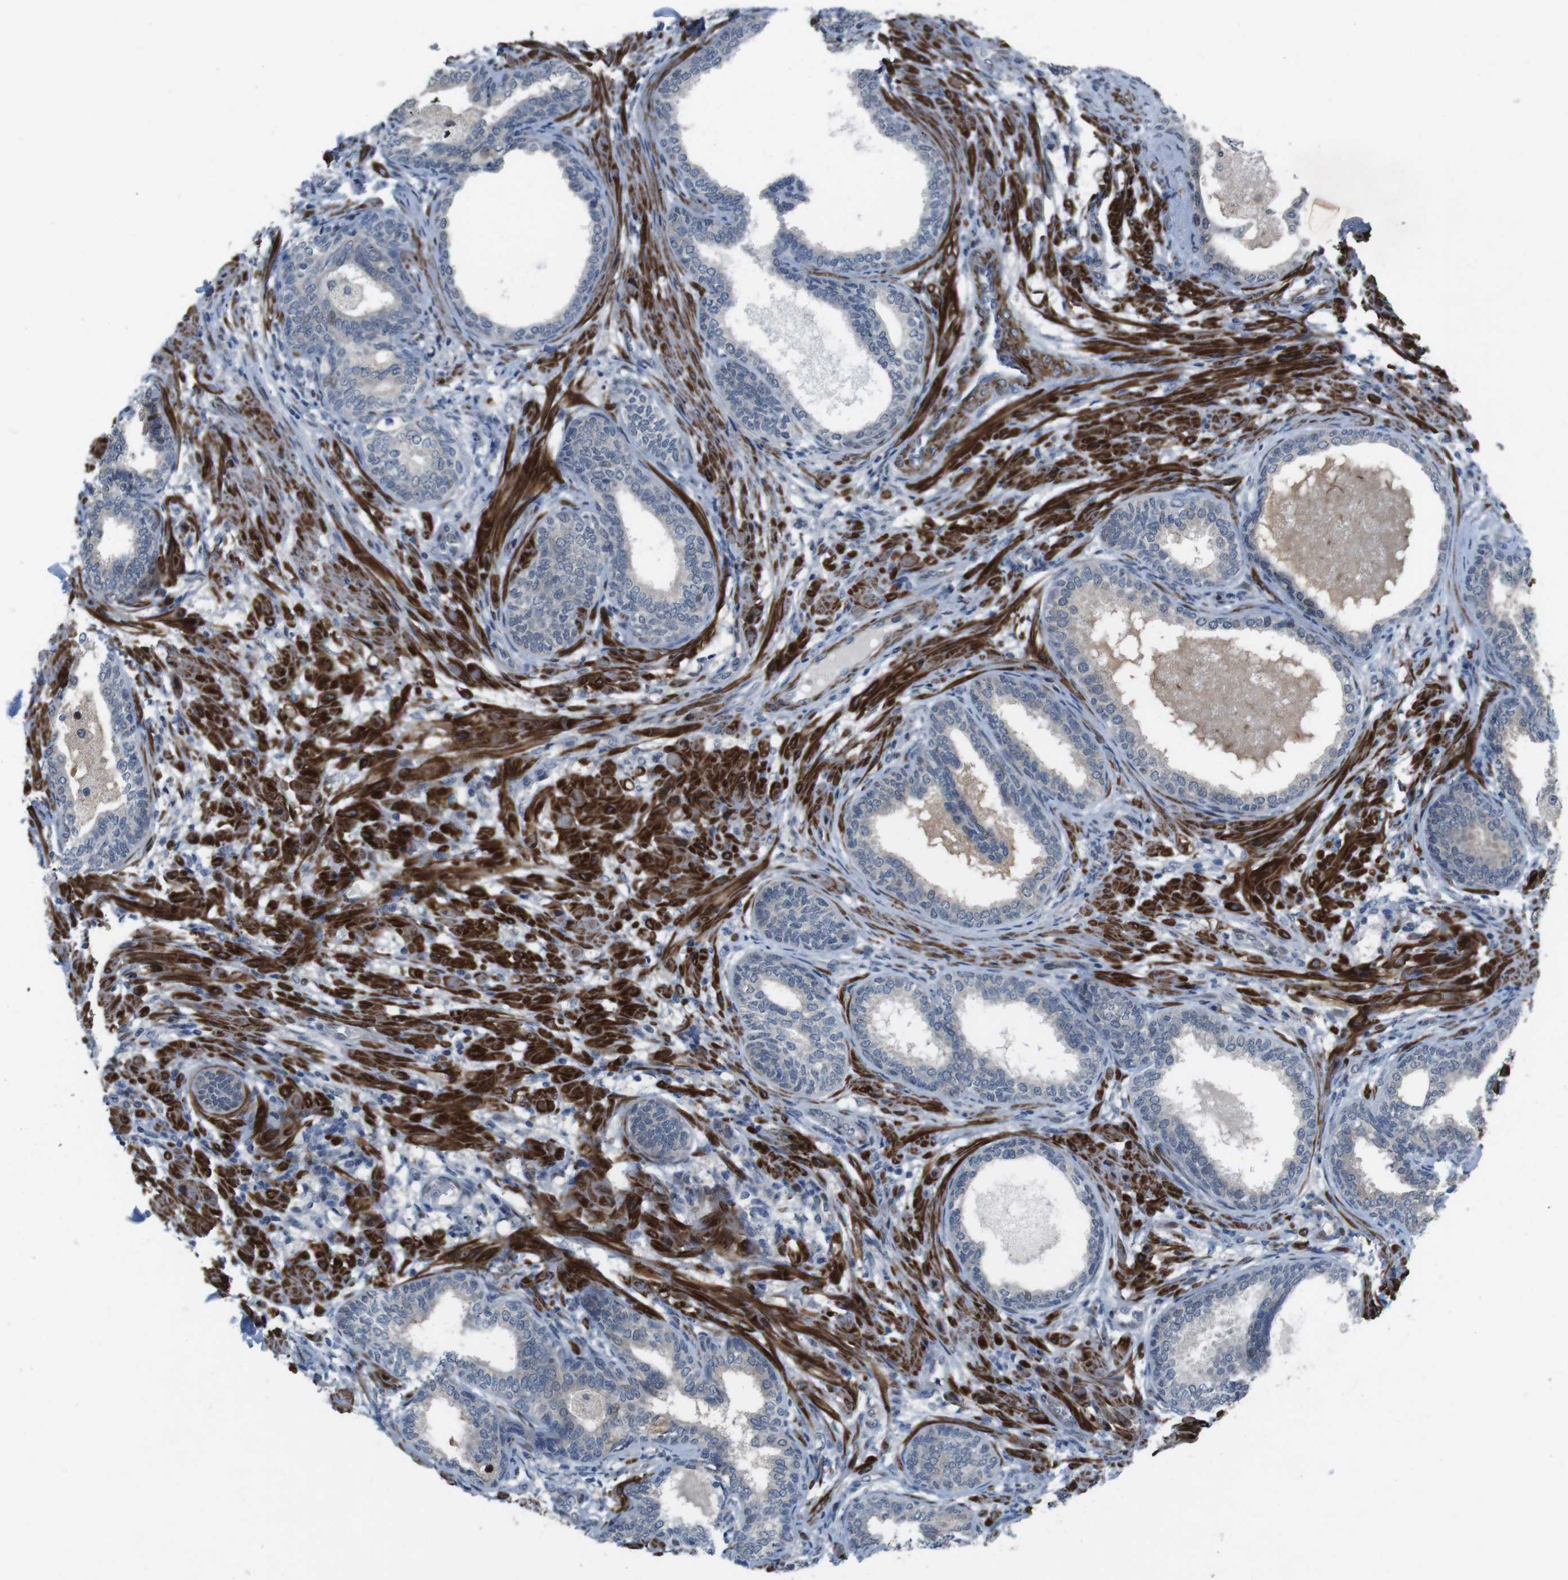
{"staining": {"intensity": "weak", "quantity": "<25%", "location": "cytoplasmic/membranous"}, "tissue": "prostate", "cell_type": "Glandular cells", "image_type": "normal", "snomed": [{"axis": "morphology", "description": "Normal tissue, NOS"}, {"axis": "topography", "description": "Prostate"}], "caption": "Glandular cells show no significant protein expression in normal prostate.", "gene": "PBRM1", "patient": {"sex": "male", "age": 76}}